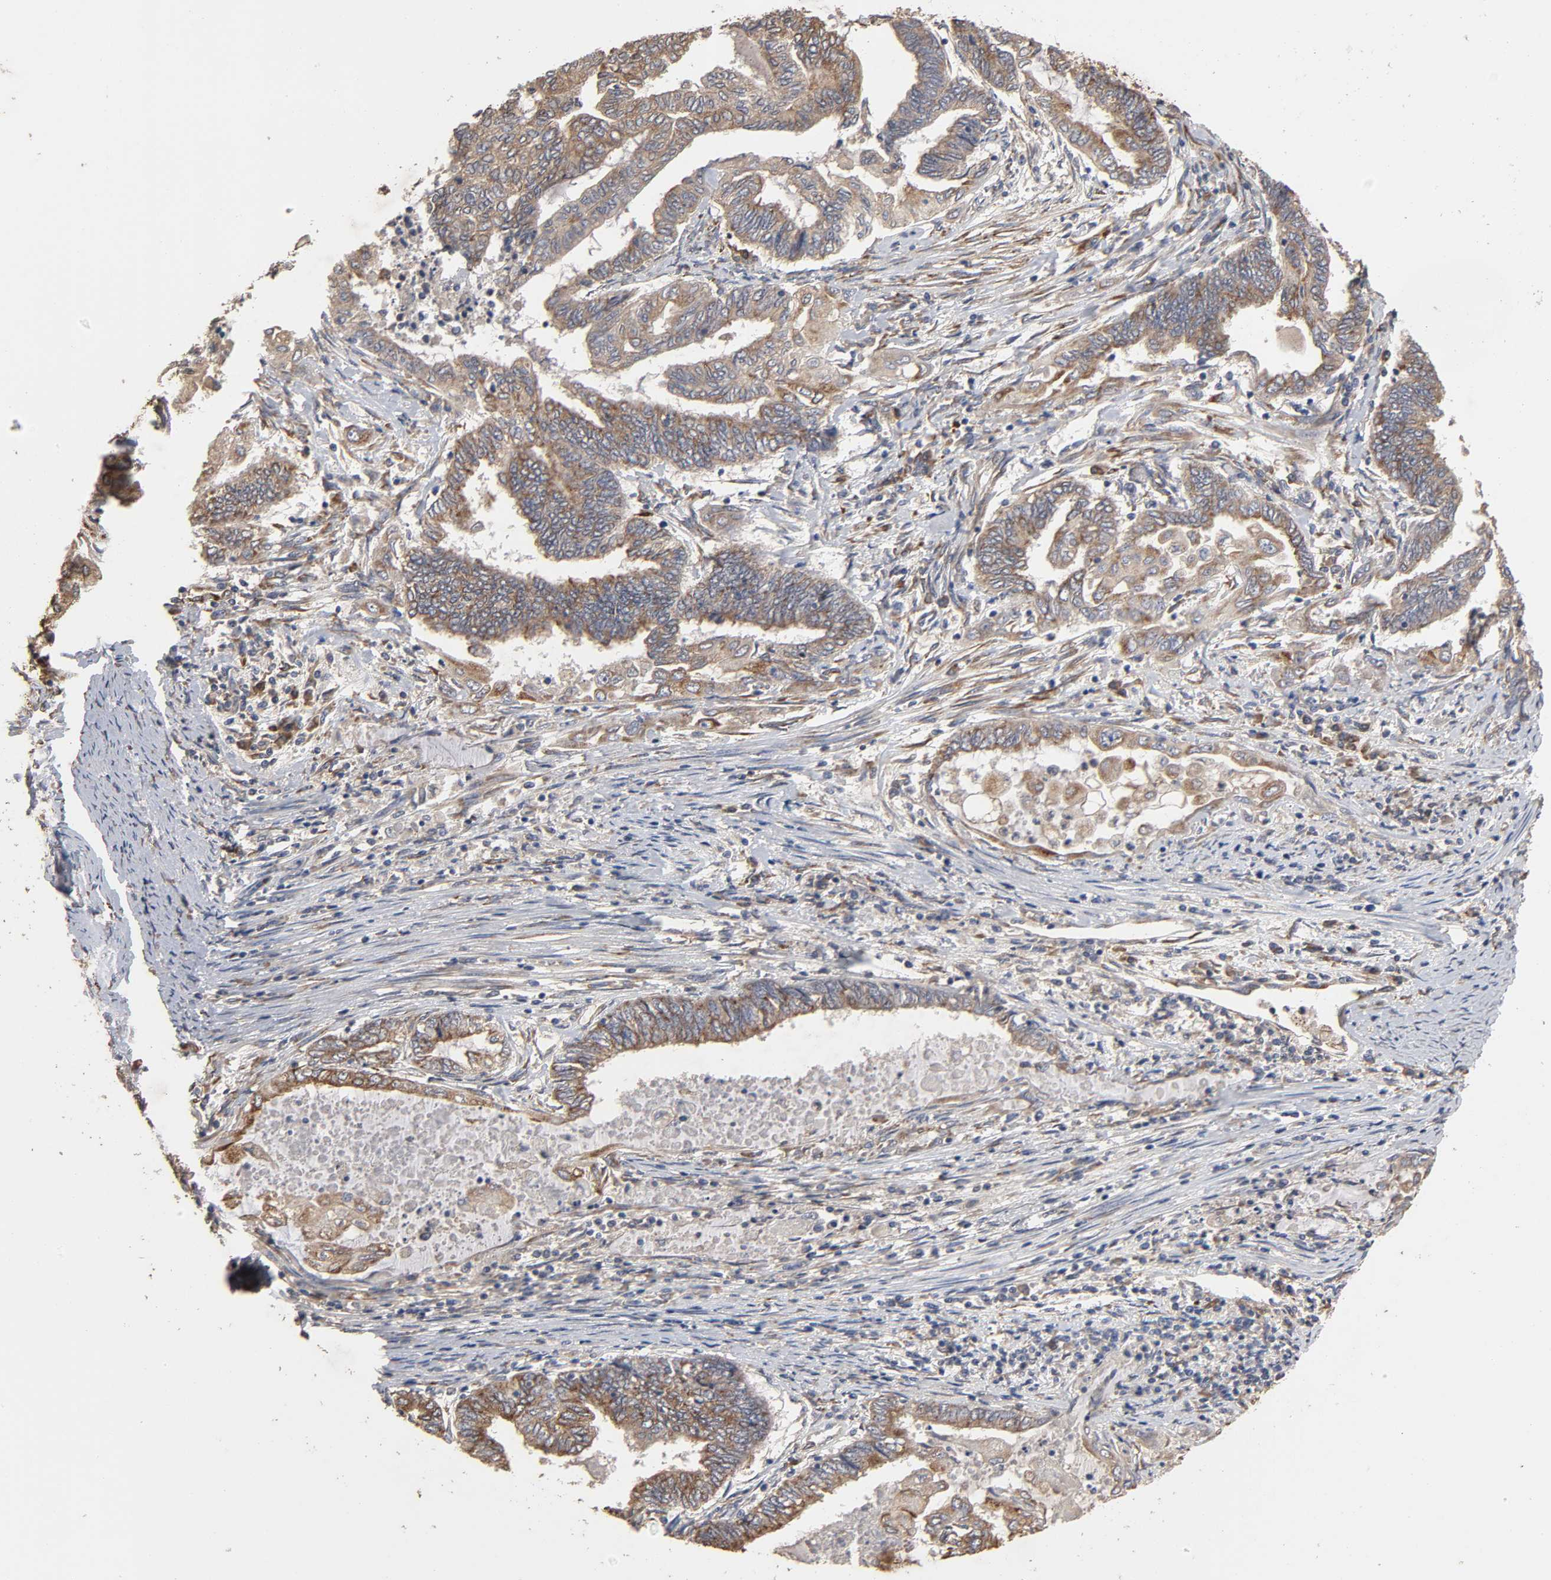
{"staining": {"intensity": "moderate", "quantity": ">75%", "location": "cytoplasmic/membranous"}, "tissue": "endometrial cancer", "cell_type": "Tumor cells", "image_type": "cancer", "snomed": [{"axis": "morphology", "description": "Adenocarcinoma, NOS"}, {"axis": "topography", "description": "Uterus"}, {"axis": "topography", "description": "Endometrium"}], "caption": "Protein analysis of endometrial cancer (adenocarcinoma) tissue reveals moderate cytoplasmic/membranous expression in about >75% of tumor cells.", "gene": "EIF4G2", "patient": {"sex": "female", "age": 70}}